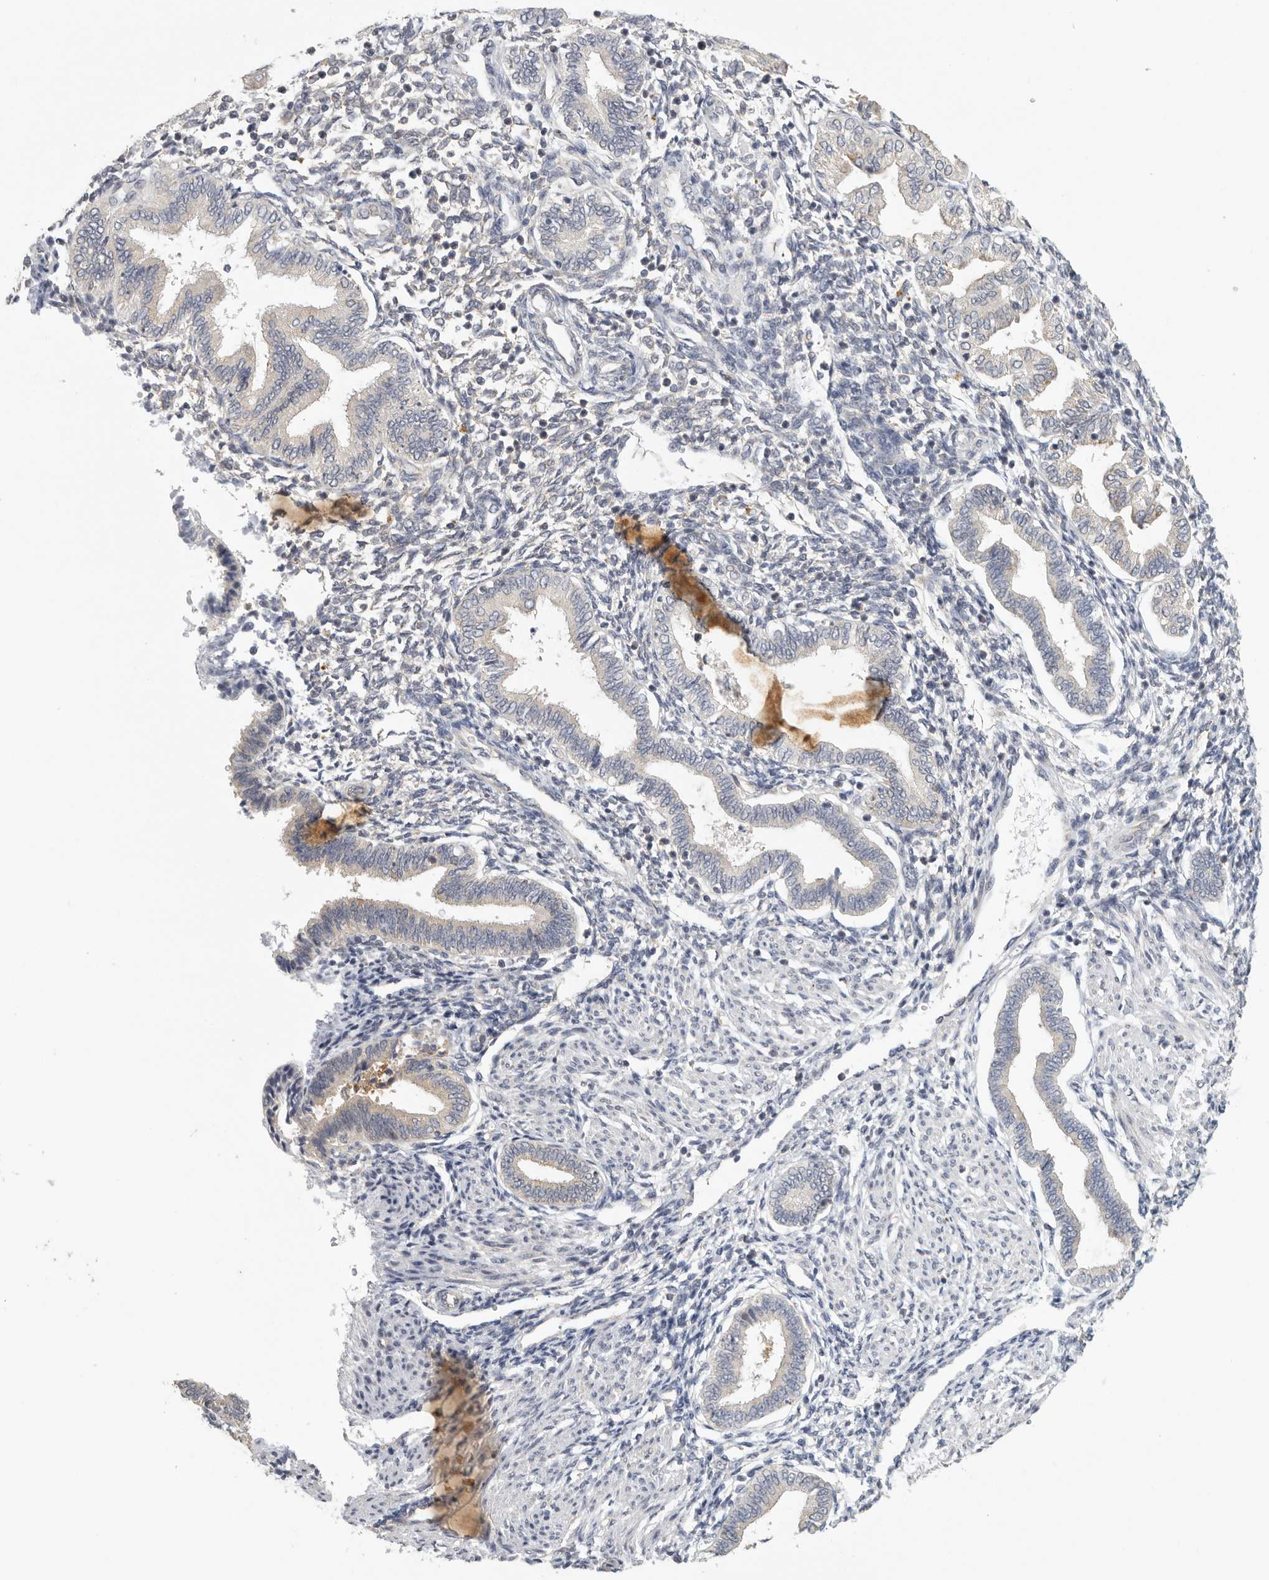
{"staining": {"intensity": "negative", "quantity": "none", "location": "none"}, "tissue": "endometrium", "cell_type": "Cells in endometrial stroma", "image_type": "normal", "snomed": [{"axis": "morphology", "description": "Normal tissue, NOS"}, {"axis": "topography", "description": "Endometrium"}], "caption": "DAB (3,3'-diaminobenzidine) immunohistochemical staining of normal human endometrium demonstrates no significant staining in cells in endometrial stroma.", "gene": "CCT8", "patient": {"sex": "female", "age": 53}}